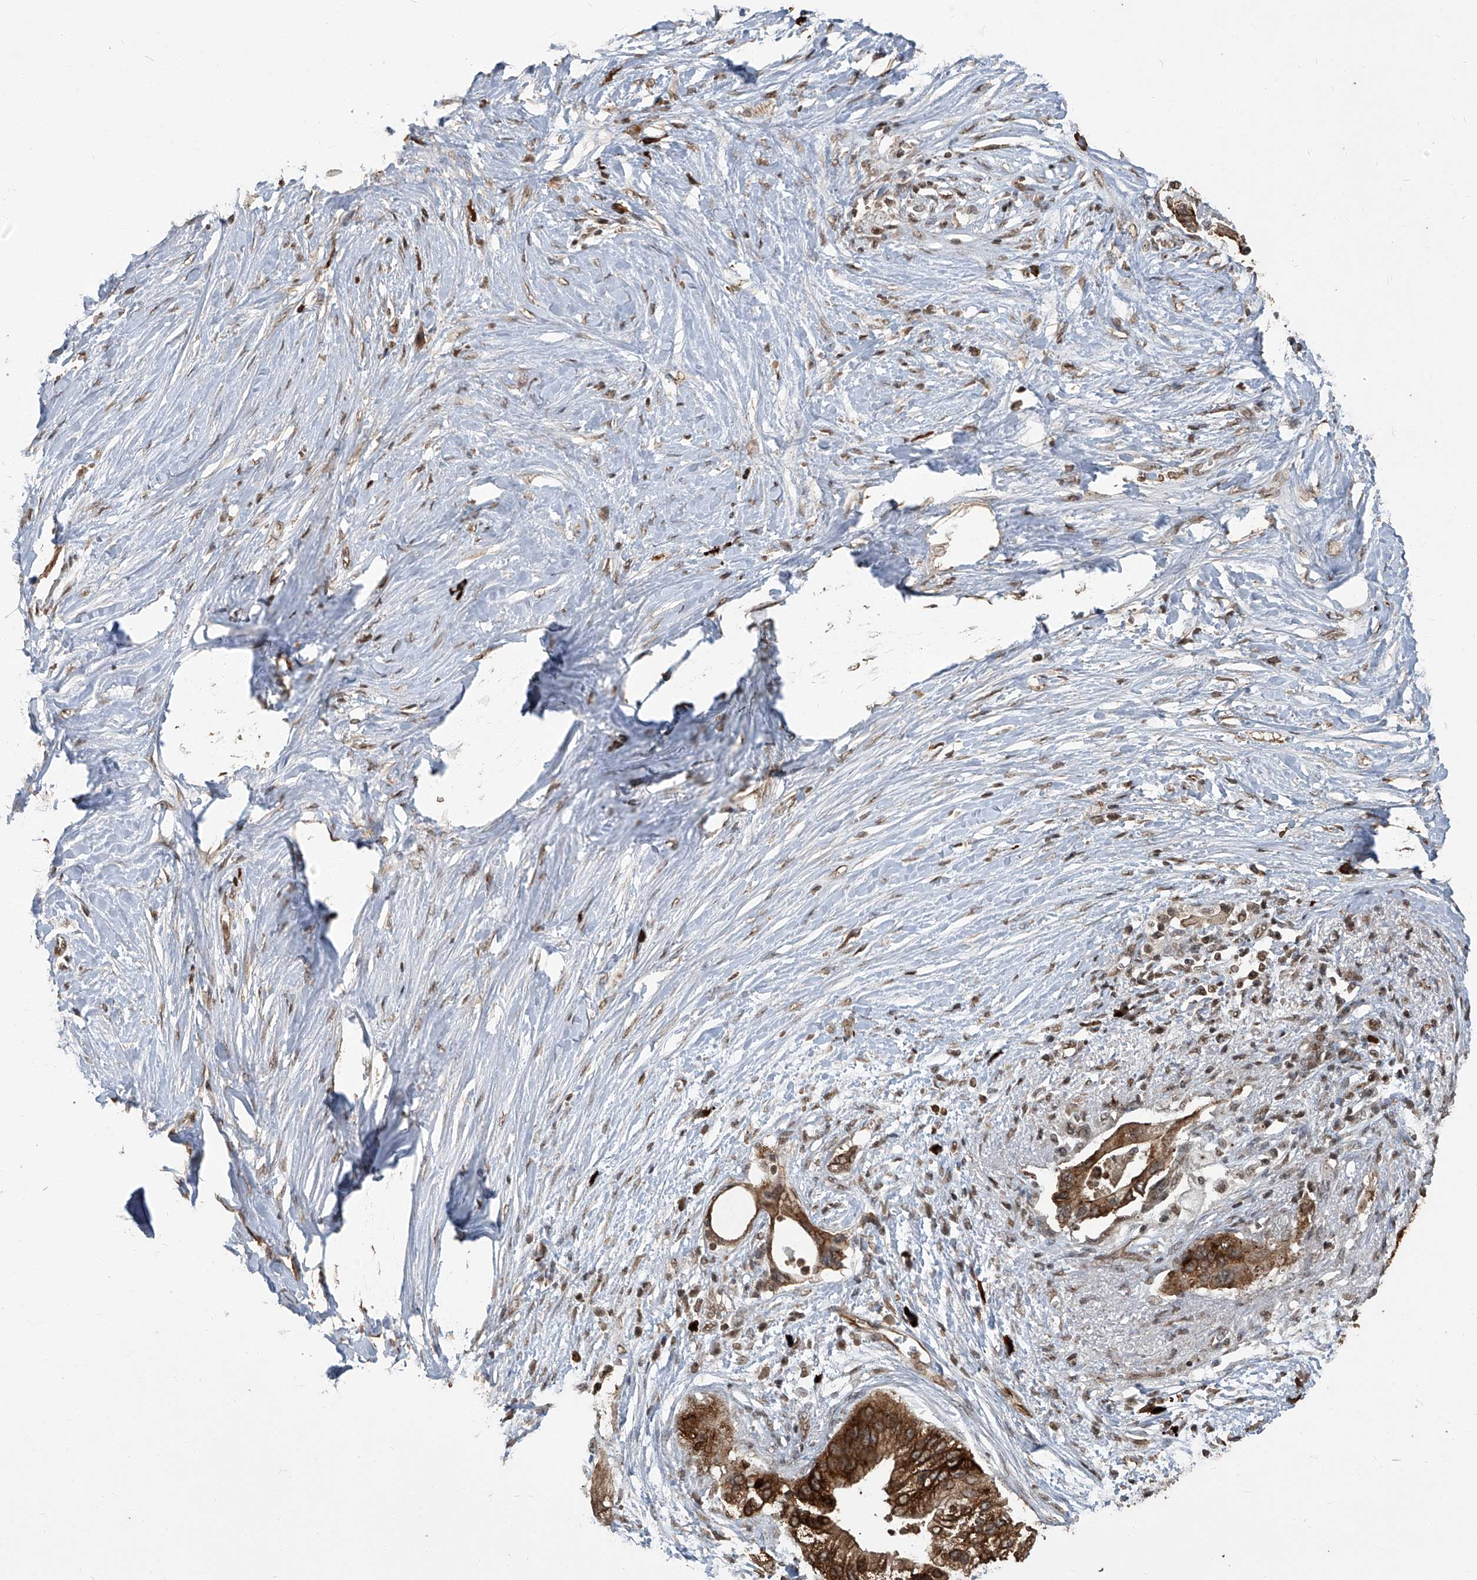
{"staining": {"intensity": "strong", "quantity": ">75%", "location": "cytoplasmic/membranous"}, "tissue": "pancreatic cancer", "cell_type": "Tumor cells", "image_type": "cancer", "snomed": [{"axis": "morphology", "description": "Normal tissue, NOS"}, {"axis": "morphology", "description": "Adenocarcinoma, NOS"}, {"axis": "topography", "description": "Pancreas"}, {"axis": "topography", "description": "Peripheral nerve tissue"}], "caption": "IHC micrograph of human pancreatic cancer (adenocarcinoma) stained for a protein (brown), which exhibits high levels of strong cytoplasmic/membranous staining in approximately >75% of tumor cells.", "gene": "GPR132", "patient": {"sex": "male", "age": 59}}